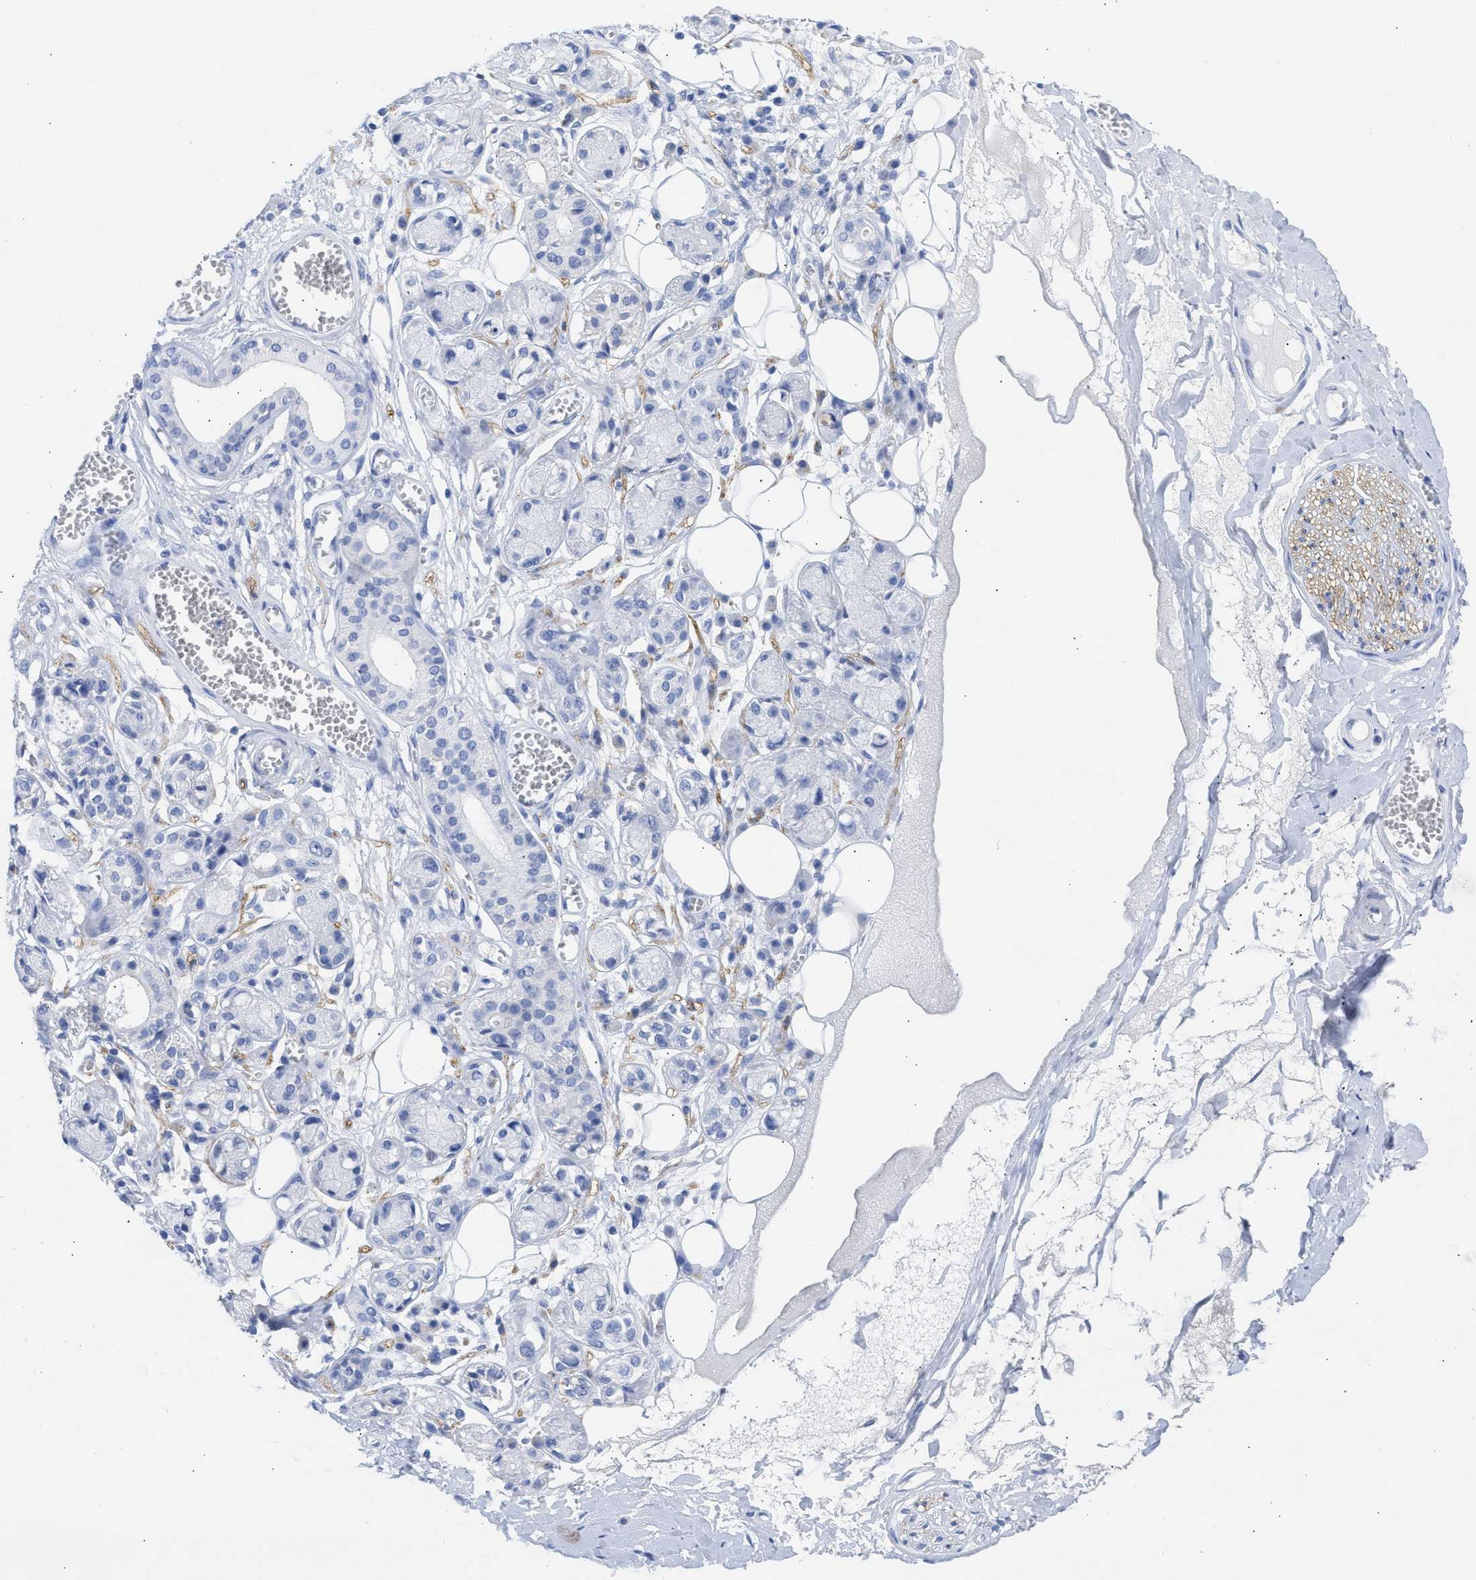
{"staining": {"intensity": "negative", "quantity": "none", "location": "none"}, "tissue": "adipose tissue", "cell_type": "Adipocytes", "image_type": "normal", "snomed": [{"axis": "morphology", "description": "Normal tissue, NOS"}, {"axis": "morphology", "description": "Inflammation, NOS"}, {"axis": "topography", "description": "Salivary gland"}, {"axis": "topography", "description": "Peripheral nerve tissue"}], "caption": "Immunohistochemistry of normal adipose tissue reveals no staining in adipocytes.", "gene": "NCAM1", "patient": {"sex": "female", "age": 75}}